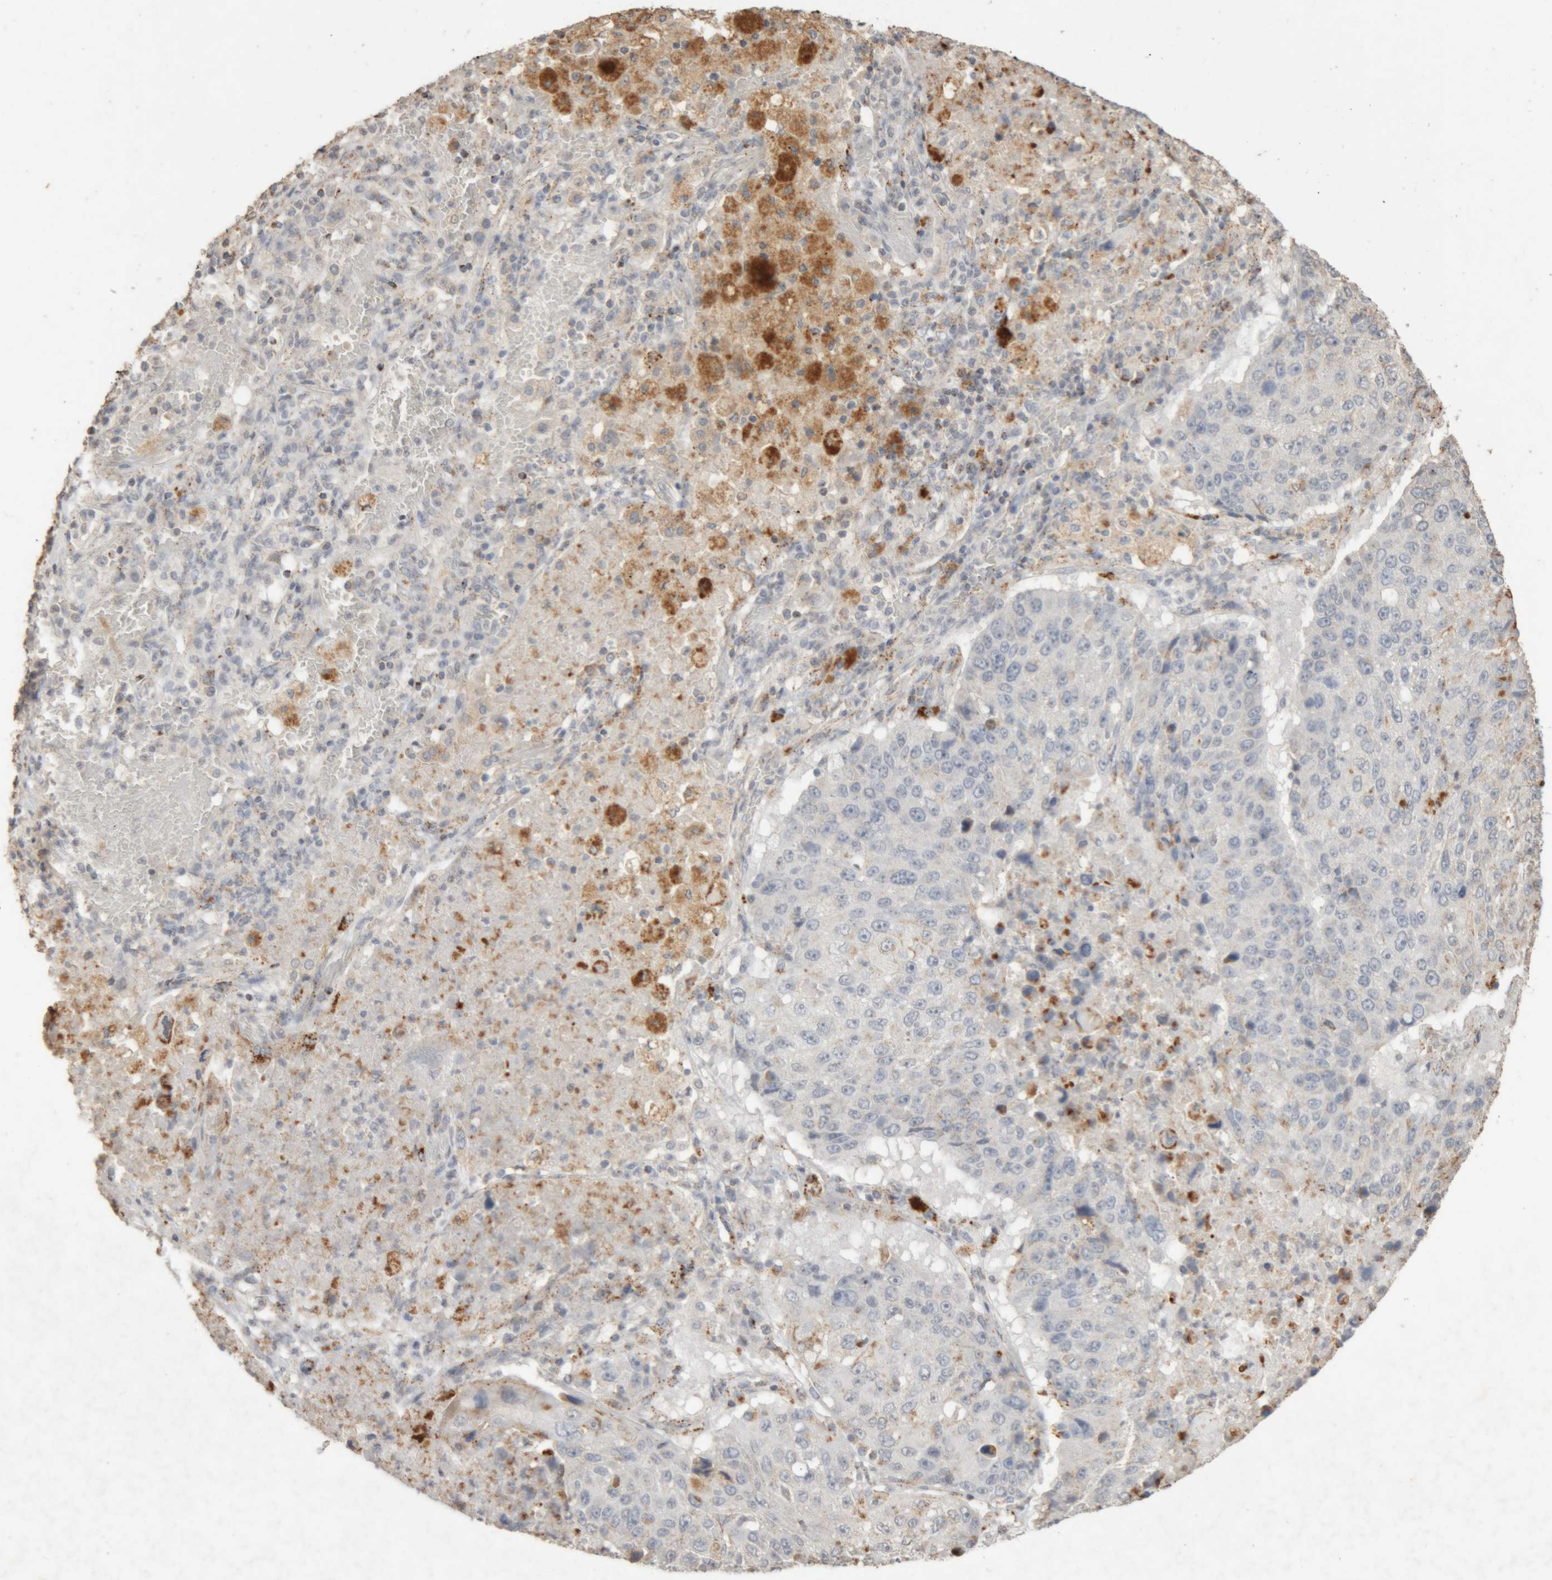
{"staining": {"intensity": "negative", "quantity": "none", "location": "none"}, "tissue": "lung cancer", "cell_type": "Tumor cells", "image_type": "cancer", "snomed": [{"axis": "morphology", "description": "Squamous cell carcinoma, NOS"}, {"axis": "topography", "description": "Lung"}], "caption": "The IHC micrograph has no significant expression in tumor cells of lung squamous cell carcinoma tissue.", "gene": "ARSA", "patient": {"sex": "male", "age": 61}}